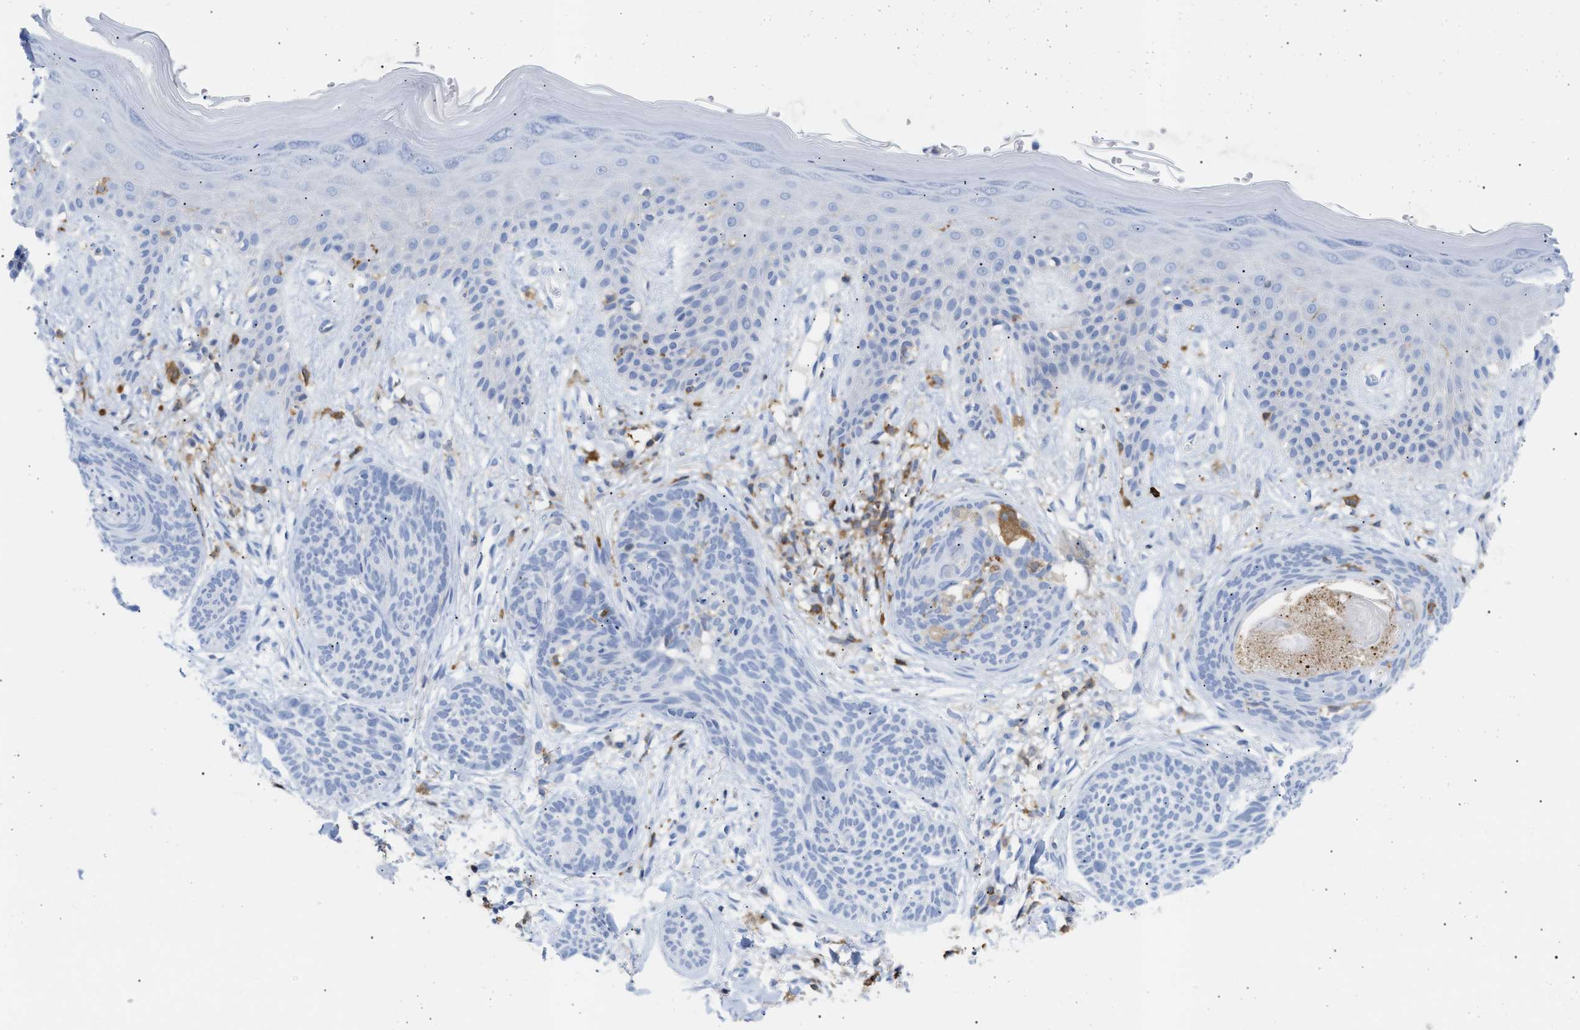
{"staining": {"intensity": "negative", "quantity": "none", "location": "none"}, "tissue": "skin cancer", "cell_type": "Tumor cells", "image_type": "cancer", "snomed": [{"axis": "morphology", "description": "Basal cell carcinoma"}, {"axis": "topography", "description": "Skin"}], "caption": "There is no significant positivity in tumor cells of skin cancer.", "gene": "LCP1", "patient": {"sex": "female", "age": 59}}